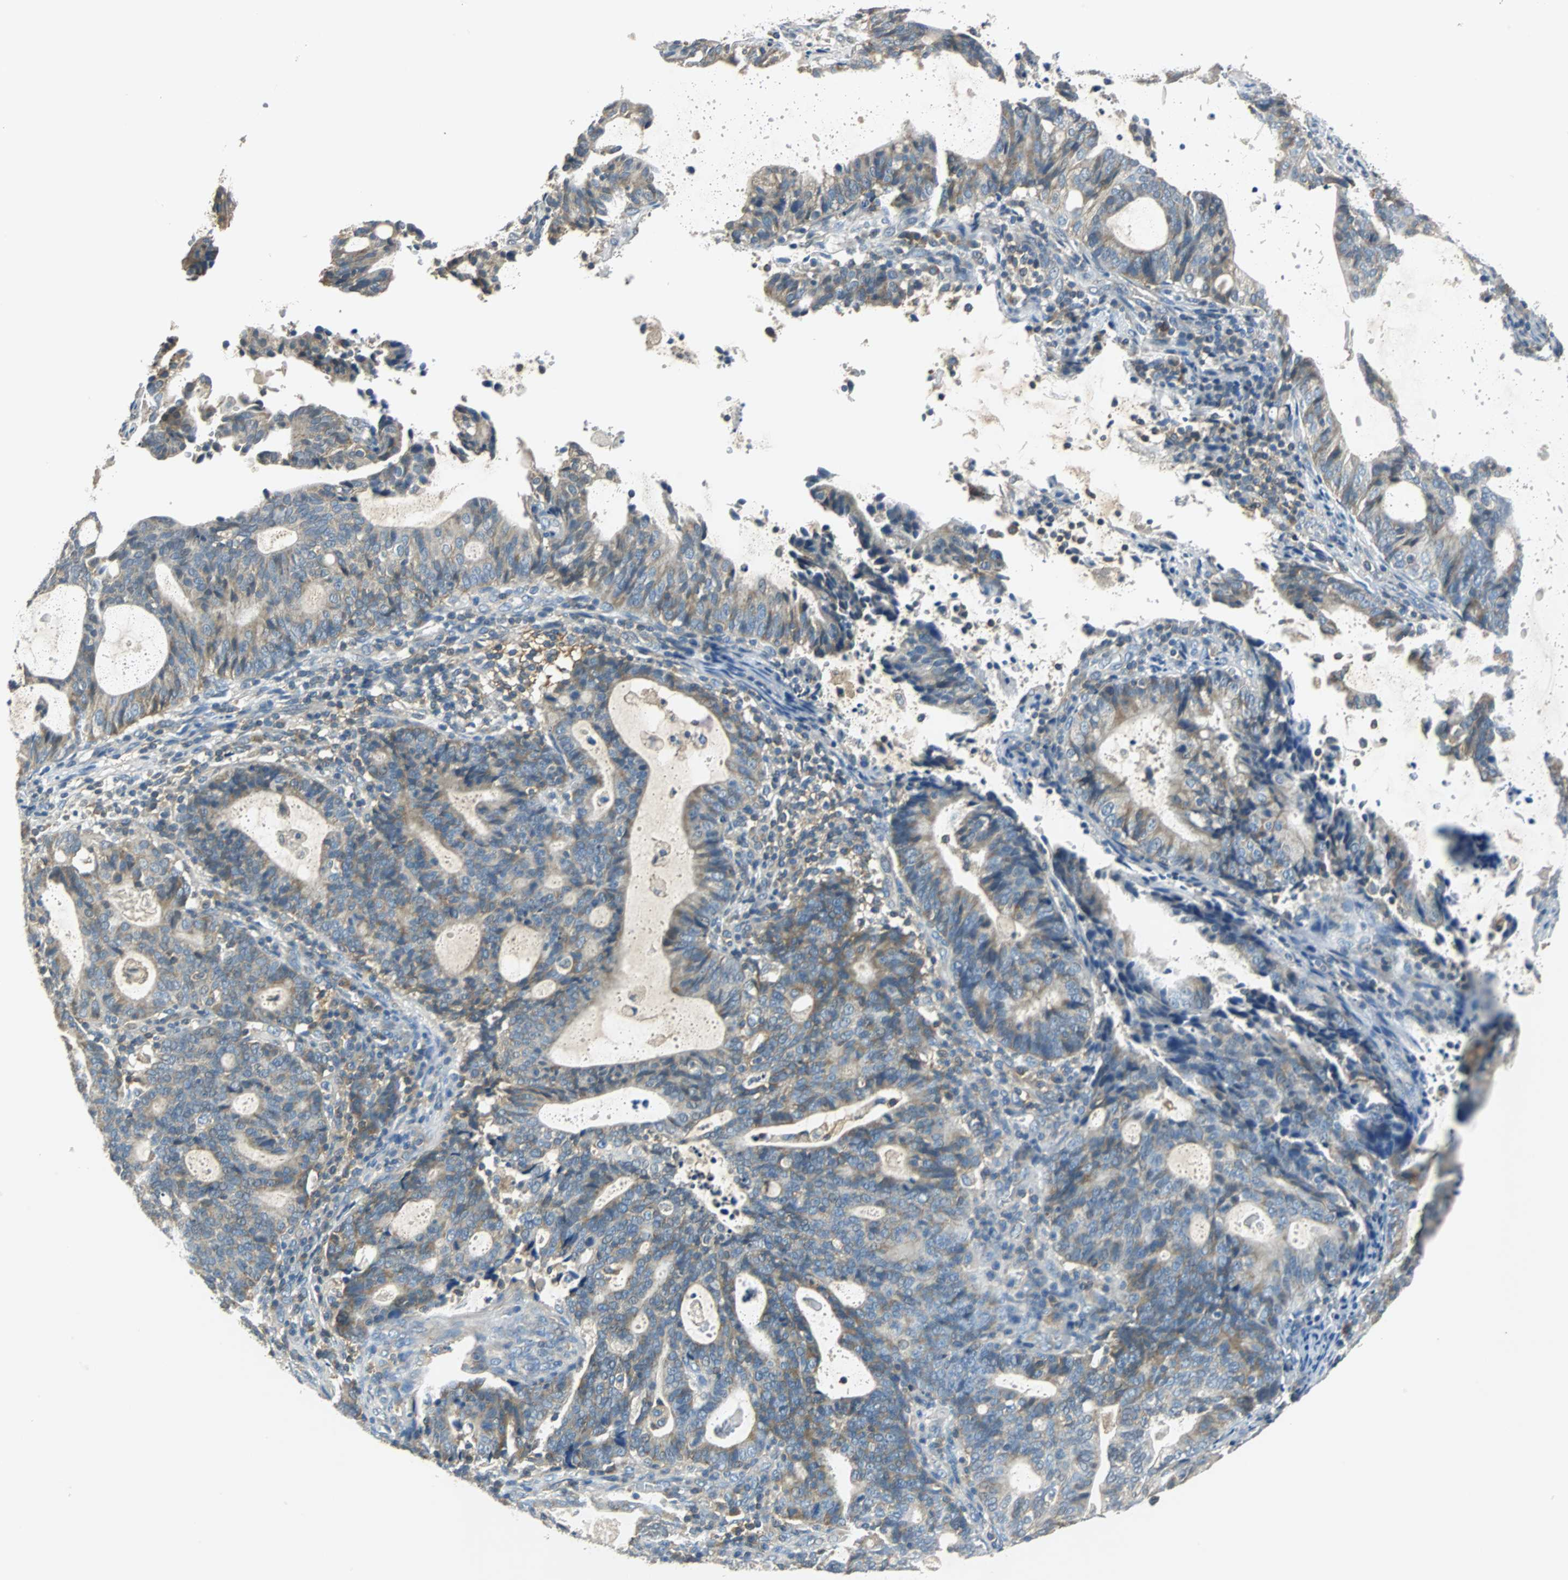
{"staining": {"intensity": "weak", "quantity": "25%-75%", "location": "cytoplasmic/membranous"}, "tissue": "endometrial cancer", "cell_type": "Tumor cells", "image_type": "cancer", "snomed": [{"axis": "morphology", "description": "Adenocarcinoma, NOS"}, {"axis": "topography", "description": "Uterus"}], "caption": "Approximately 25%-75% of tumor cells in human adenocarcinoma (endometrial) show weak cytoplasmic/membranous protein positivity as visualized by brown immunohistochemical staining.", "gene": "CPA3", "patient": {"sex": "female", "age": 83}}